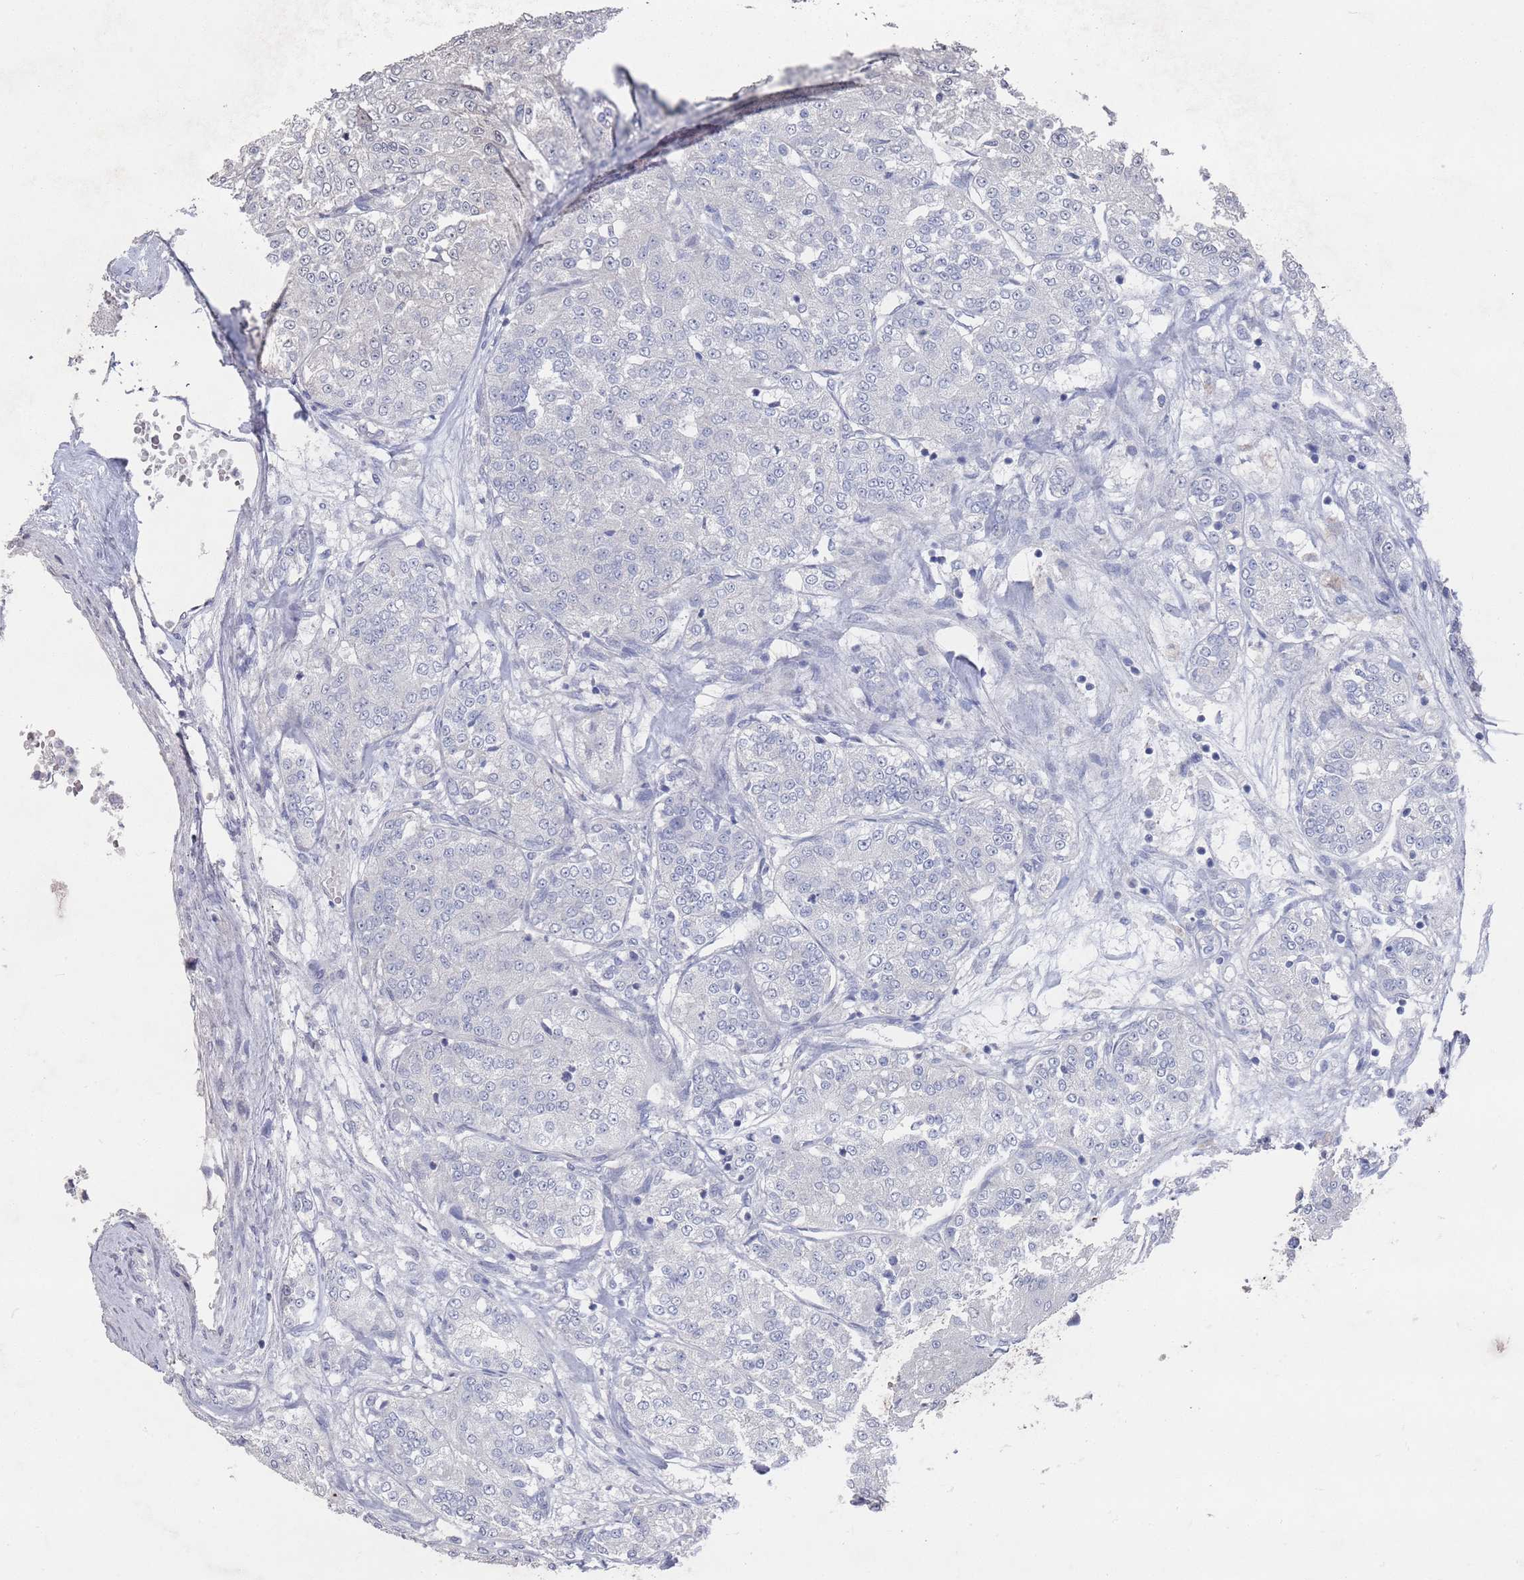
{"staining": {"intensity": "negative", "quantity": "none", "location": "none"}, "tissue": "renal cancer", "cell_type": "Tumor cells", "image_type": "cancer", "snomed": [{"axis": "morphology", "description": "Adenocarcinoma, NOS"}, {"axis": "topography", "description": "Kidney"}], "caption": "Immunohistochemical staining of renal cancer (adenocarcinoma) shows no significant expression in tumor cells.", "gene": "PROM2", "patient": {"sex": "female", "age": 63}}